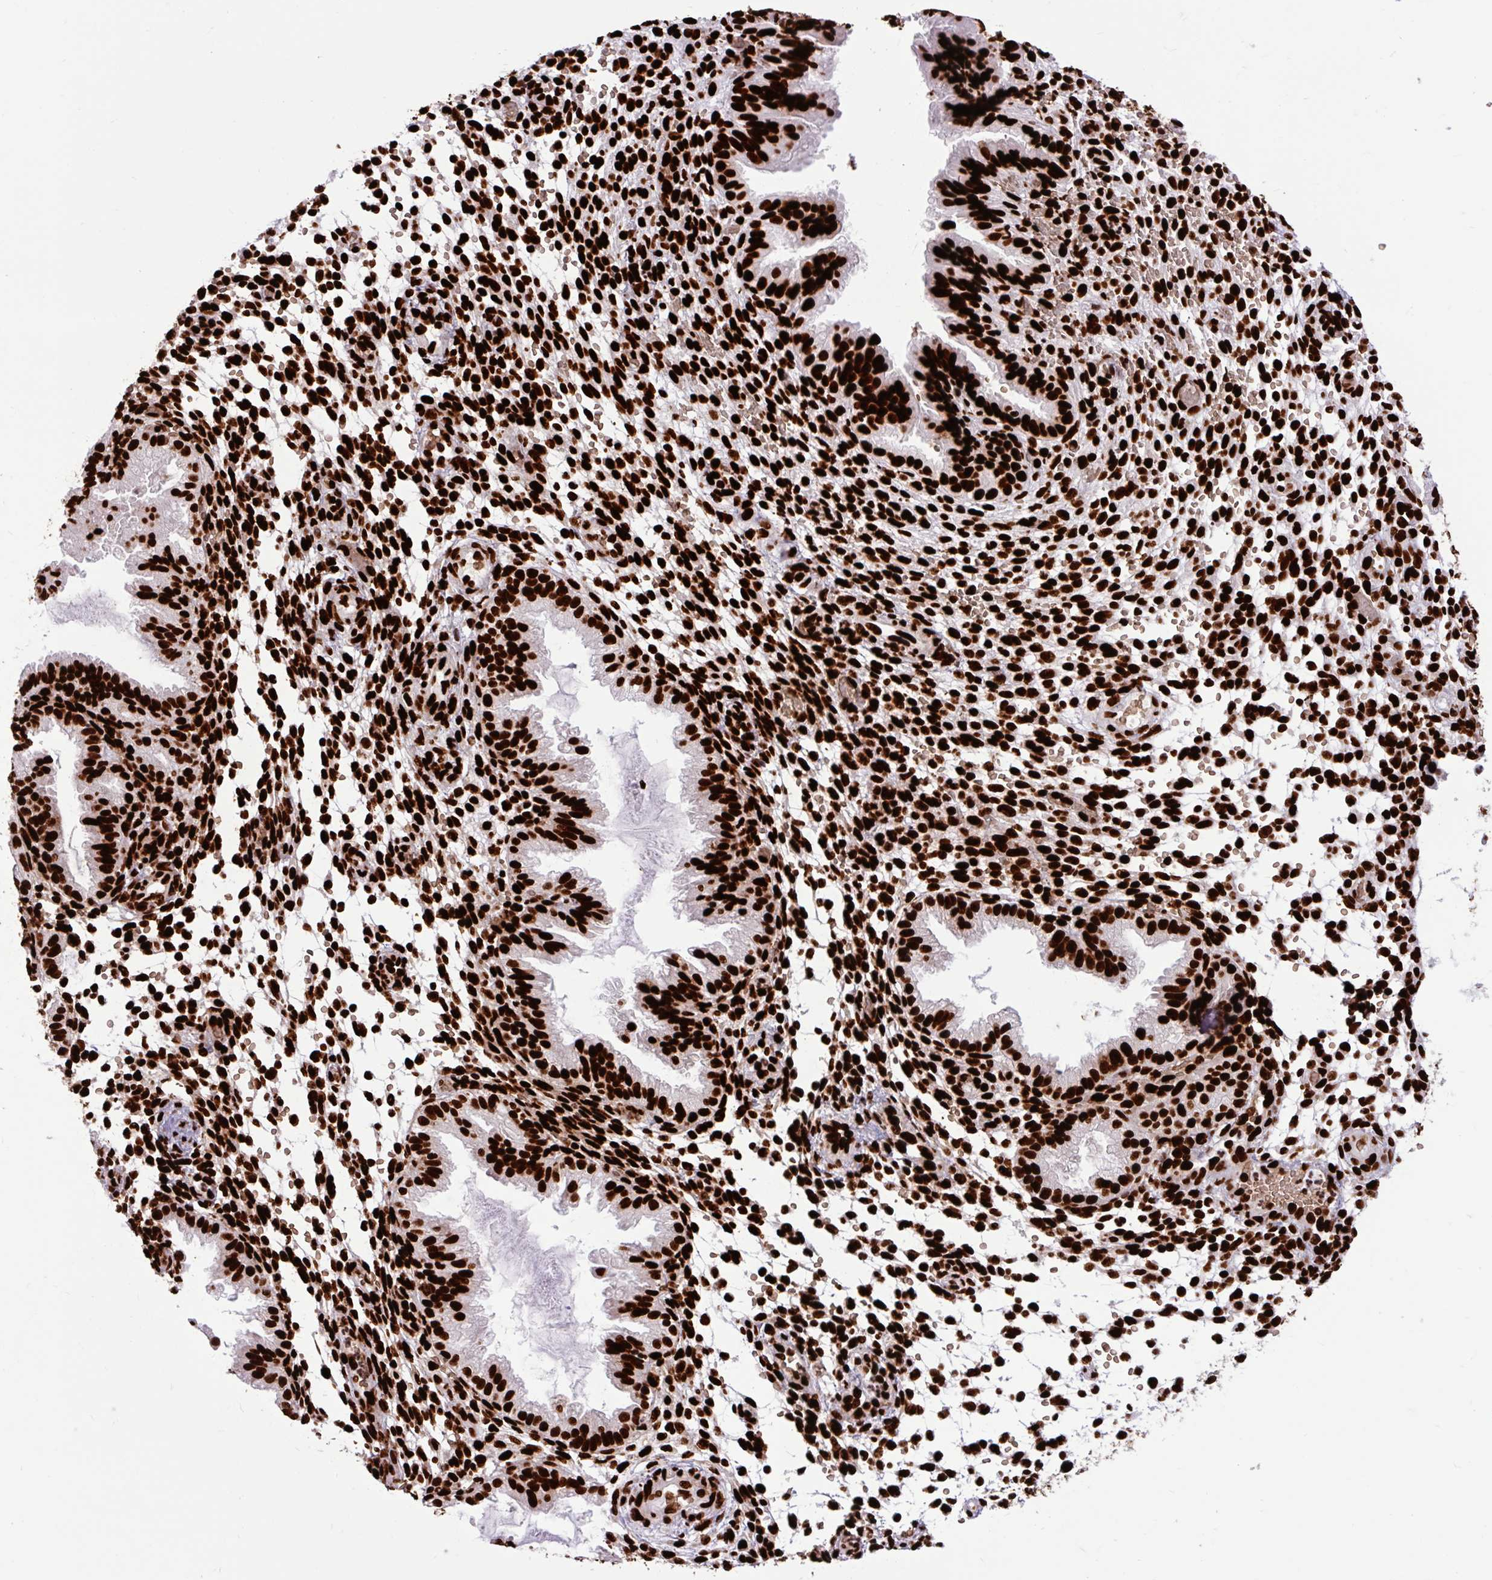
{"staining": {"intensity": "strong", "quantity": ">75%", "location": "nuclear"}, "tissue": "endometrium", "cell_type": "Cells in endometrial stroma", "image_type": "normal", "snomed": [{"axis": "morphology", "description": "Normal tissue, NOS"}, {"axis": "topography", "description": "Endometrium"}], "caption": "Endometrium stained with immunohistochemistry shows strong nuclear expression in about >75% of cells in endometrial stroma. (Brightfield microscopy of DAB IHC at high magnification).", "gene": "FUS", "patient": {"sex": "female", "age": 33}}